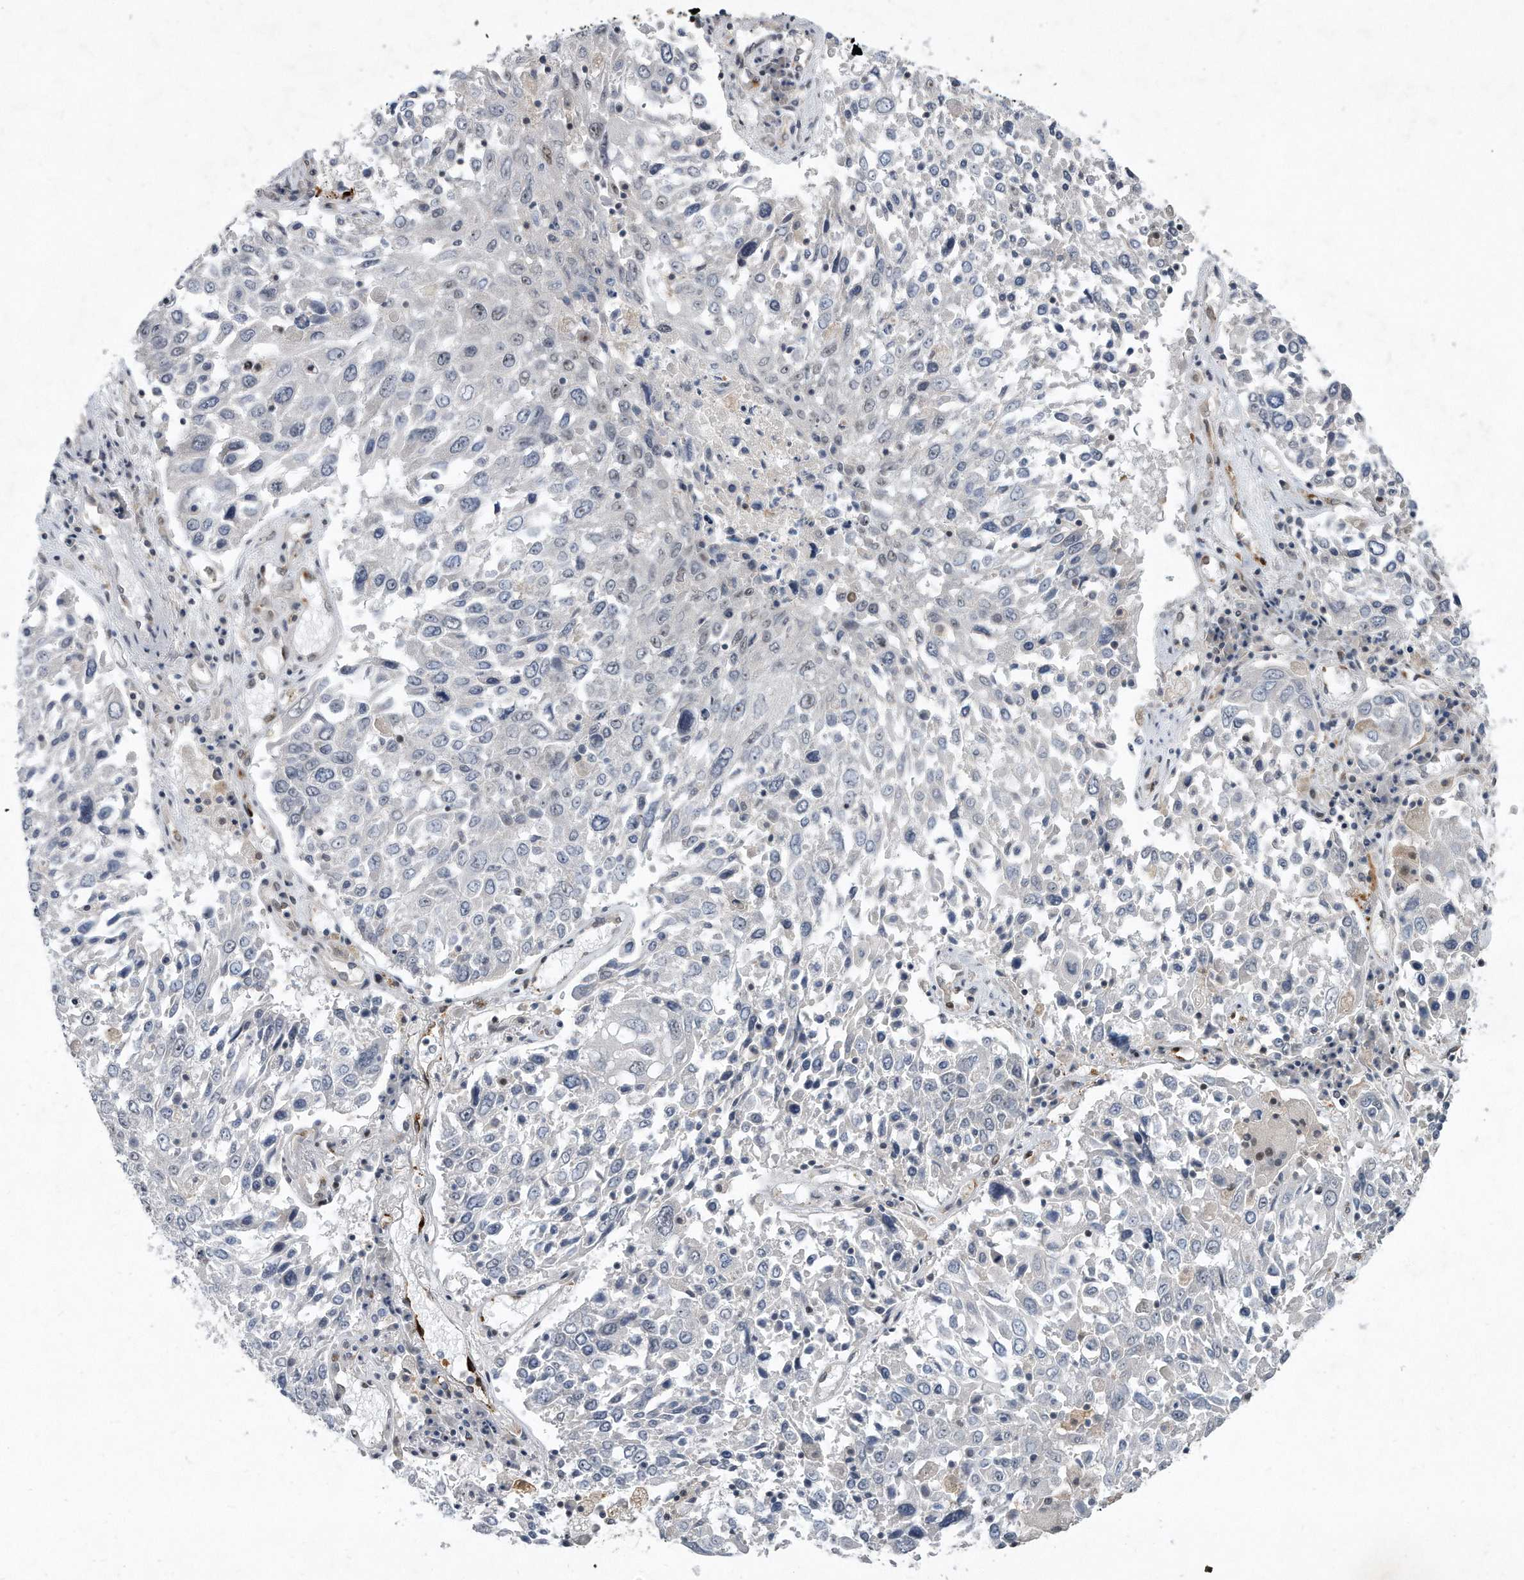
{"staining": {"intensity": "negative", "quantity": "none", "location": "none"}, "tissue": "lung cancer", "cell_type": "Tumor cells", "image_type": "cancer", "snomed": [{"axis": "morphology", "description": "Squamous cell carcinoma, NOS"}, {"axis": "topography", "description": "Lung"}], "caption": "There is no significant expression in tumor cells of lung squamous cell carcinoma.", "gene": "PGBD2", "patient": {"sex": "male", "age": 65}}